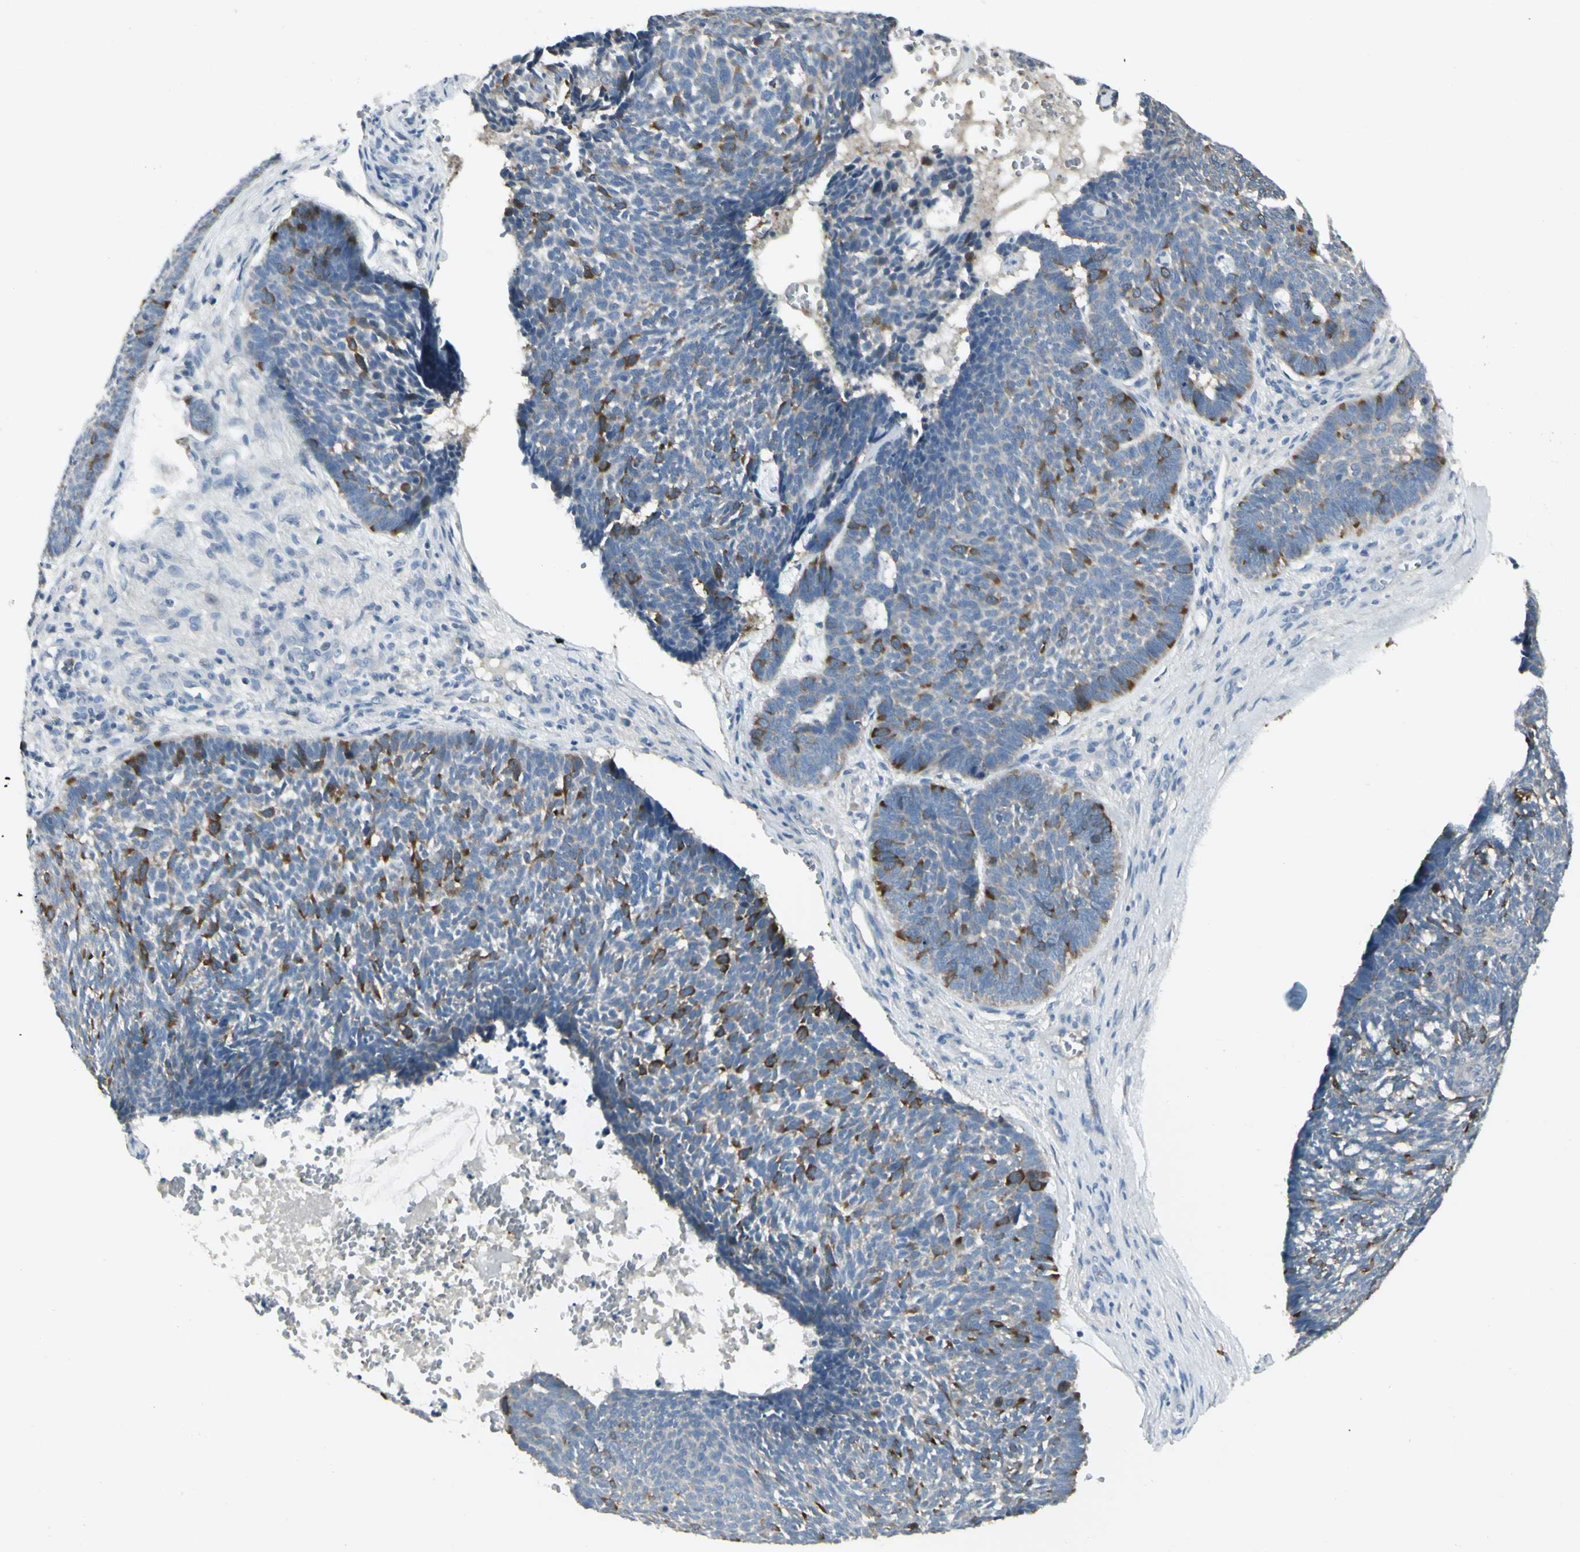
{"staining": {"intensity": "moderate", "quantity": "25%-75%", "location": "cytoplasmic/membranous"}, "tissue": "skin cancer", "cell_type": "Tumor cells", "image_type": "cancer", "snomed": [{"axis": "morphology", "description": "Basal cell carcinoma"}, {"axis": "topography", "description": "Skin"}], "caption": "Immunohistochemistry micrograph of neoplastic tissue: human basal cell carcinoma (skin) stained using immunohistochemistry (IHC) demonstrates medium levels of moderate protein expression localized specifically in the cytoplasmic/membranous of tumor cells, appearing as a cytoplasmic/membranous brown color.", "gene": "CCNB2", "patient": {"sex": "male", "age": 84}}